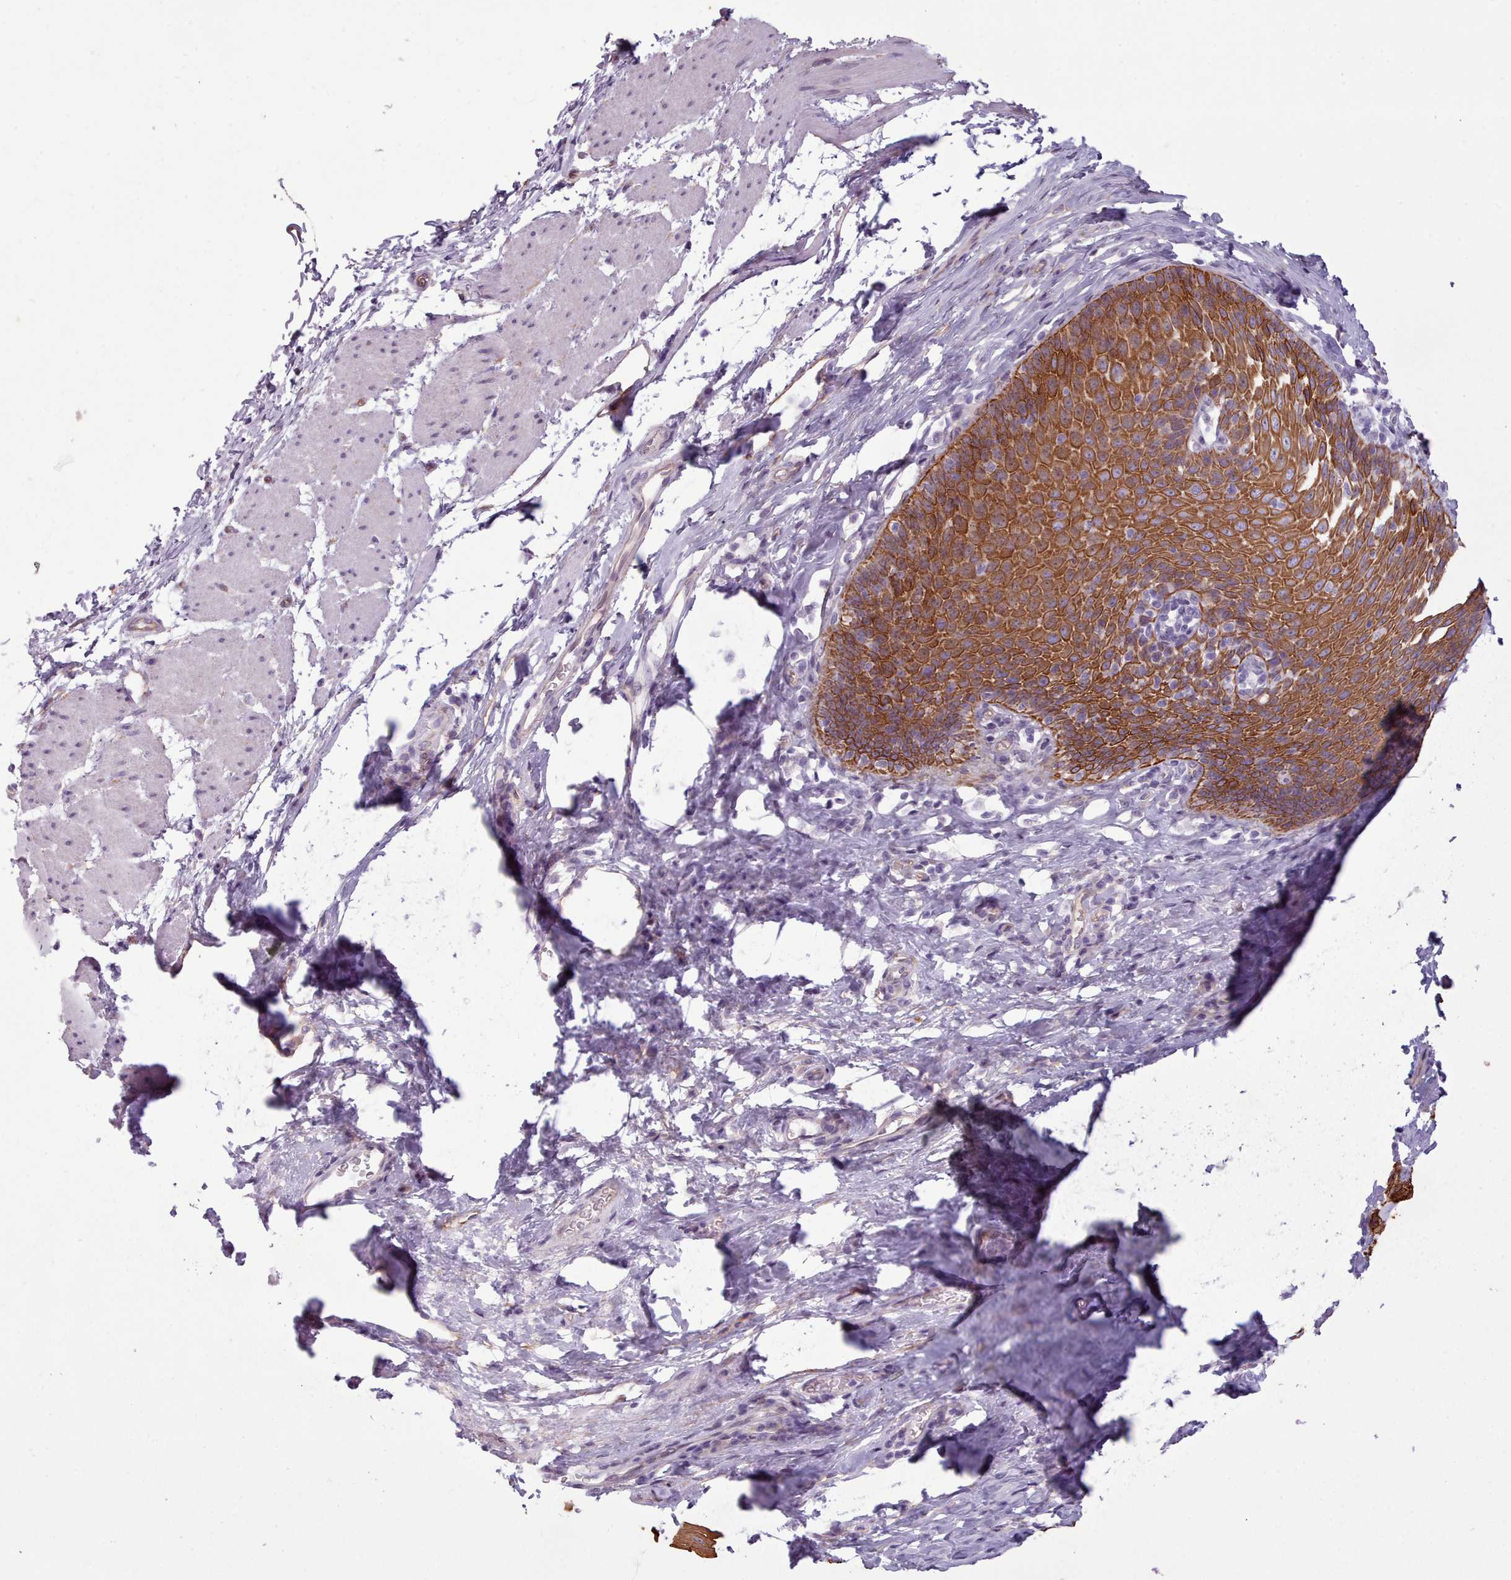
{"staining": {"intensity": "strong", "quantity": ">75%", "location": "cytoplasmic/membranous"}, "tissue": "esophagus", "cell_type": "Squamous epithelial cells", "image_type": "normal", "snomed": [{"axis": "morphology", "description": "Normal tissue, NOS"}, {"axis": "topography", "description": "Esophagus"}], "caption": "IHC (DAB) staining of benign human esophagus displays strong cytoplasmic/membranous protein expression in about >75% of squamous epithelial cells.", "gene": "PLD4", "patient": {"sex": "female", "age": 61}}